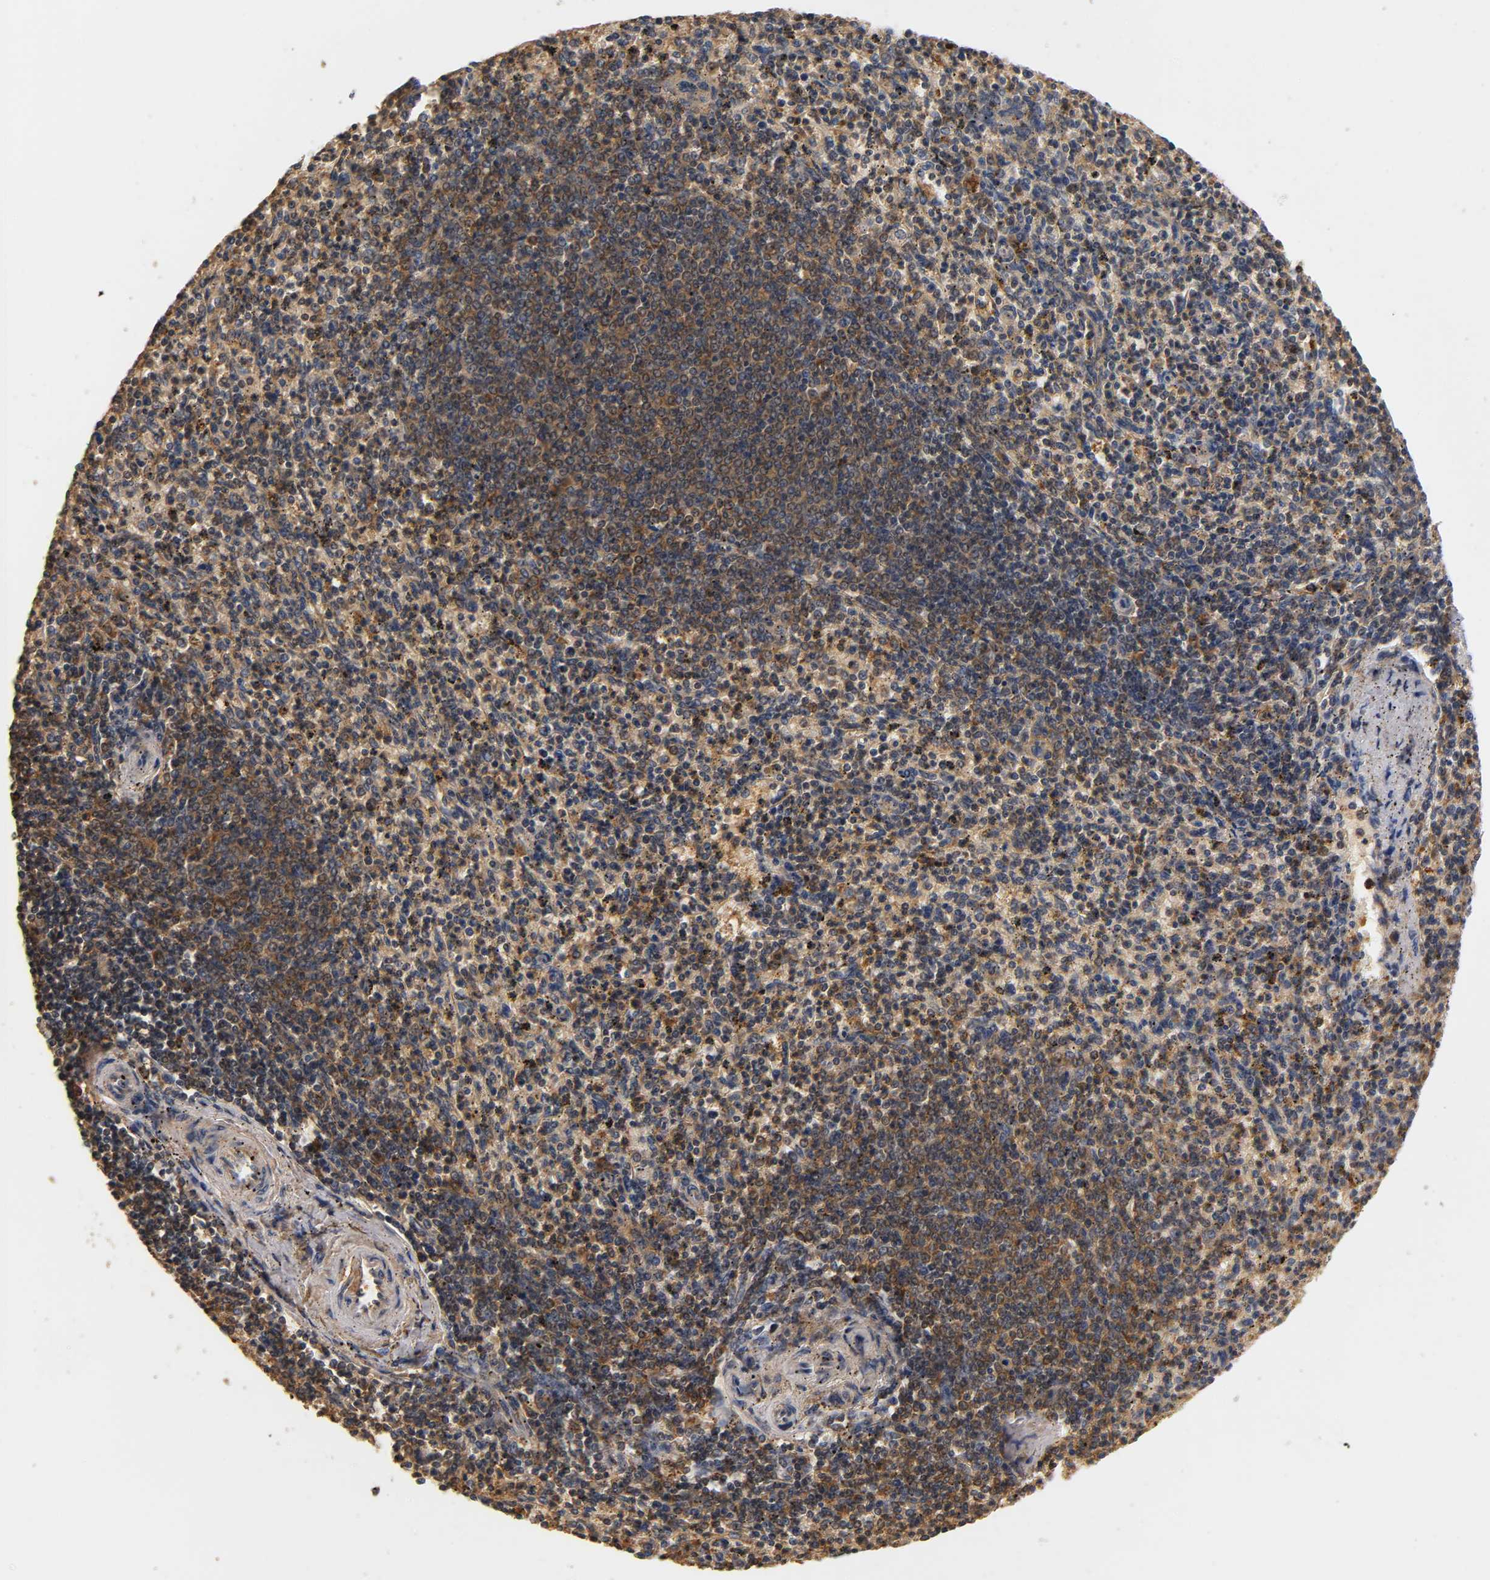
{"staining": {"intensity": "strong", "quantity": "25%-75%", "location": "cytoplasmic/membranous"}, "tissue": "spleen", "cell_type": "Cells in red pulp", "image_type": "normal", "snomed": [{"axis": "morphology", "description": "Normal tissue, NOS"}, {"axis": "topography", "description": "Spleen"}], "caption": "High-power microscopy captured an IHC image of benign spleen, revealing strong cytoplasmic/membranous positivity in about 25%-75% of cells in red pulp.", "gene": "SCAP", "patient": {"sex": "male", "age": 72}}